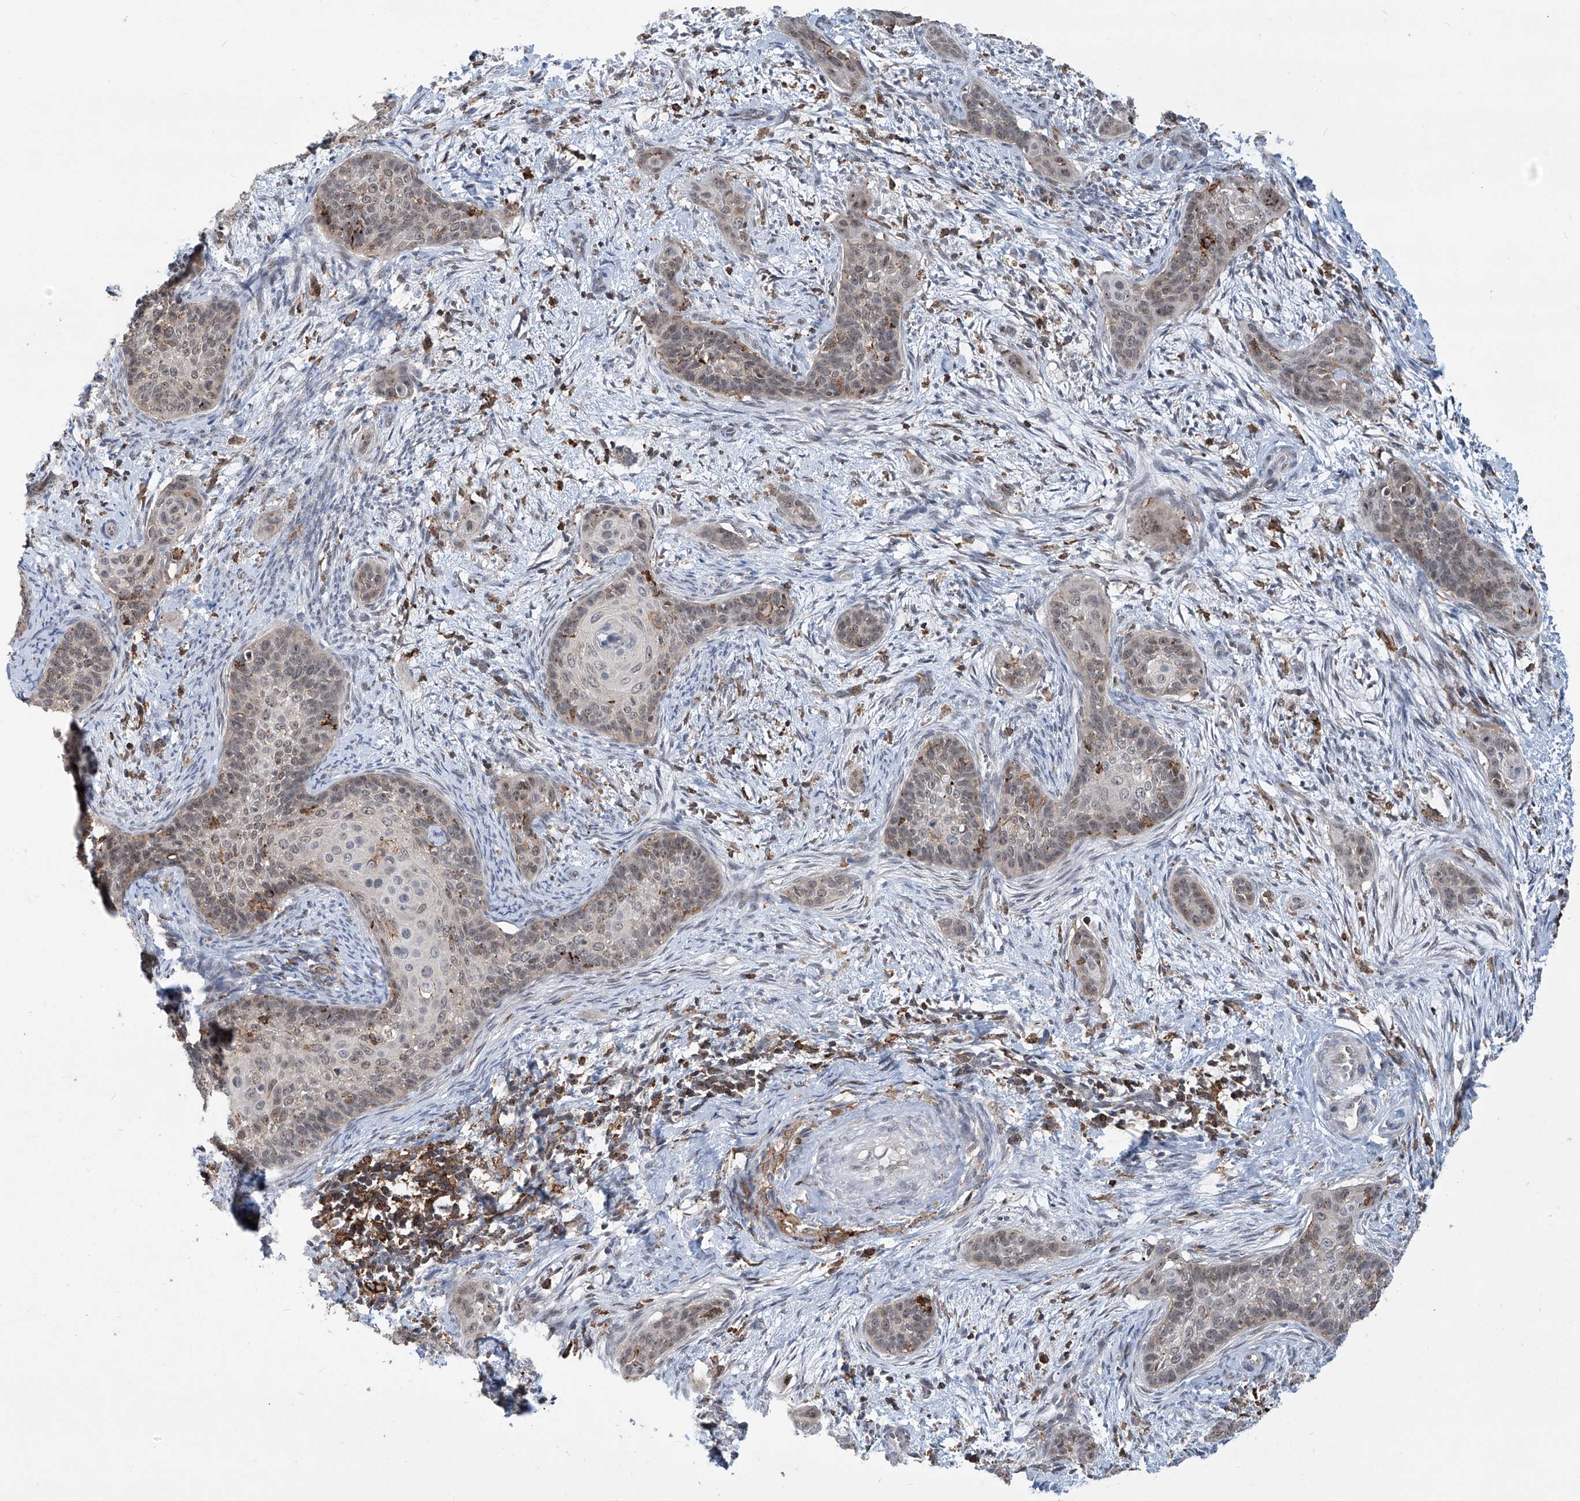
{"staining": {"intensity": "weak", "quantity": "<25%", "location": "cytoplasmic/membranous,nuclear"}, "tissue": "cervical cancer", "cell_type": "Tumor cells", "image_type": "cancer", "snomed": [{"axis": "morphology", "description": "Squamous cell carcinoma, NOS"}, {"axis": "topography", "description": "Cervix"}], "caption": "An IHC image of cervical squamous cell carcinoma is shown. There is no staining in tumor cells of cervical squamous cell carcinoma.", "gene": "ZBTB48", "patient": {"sex": "female", "age": 33}}